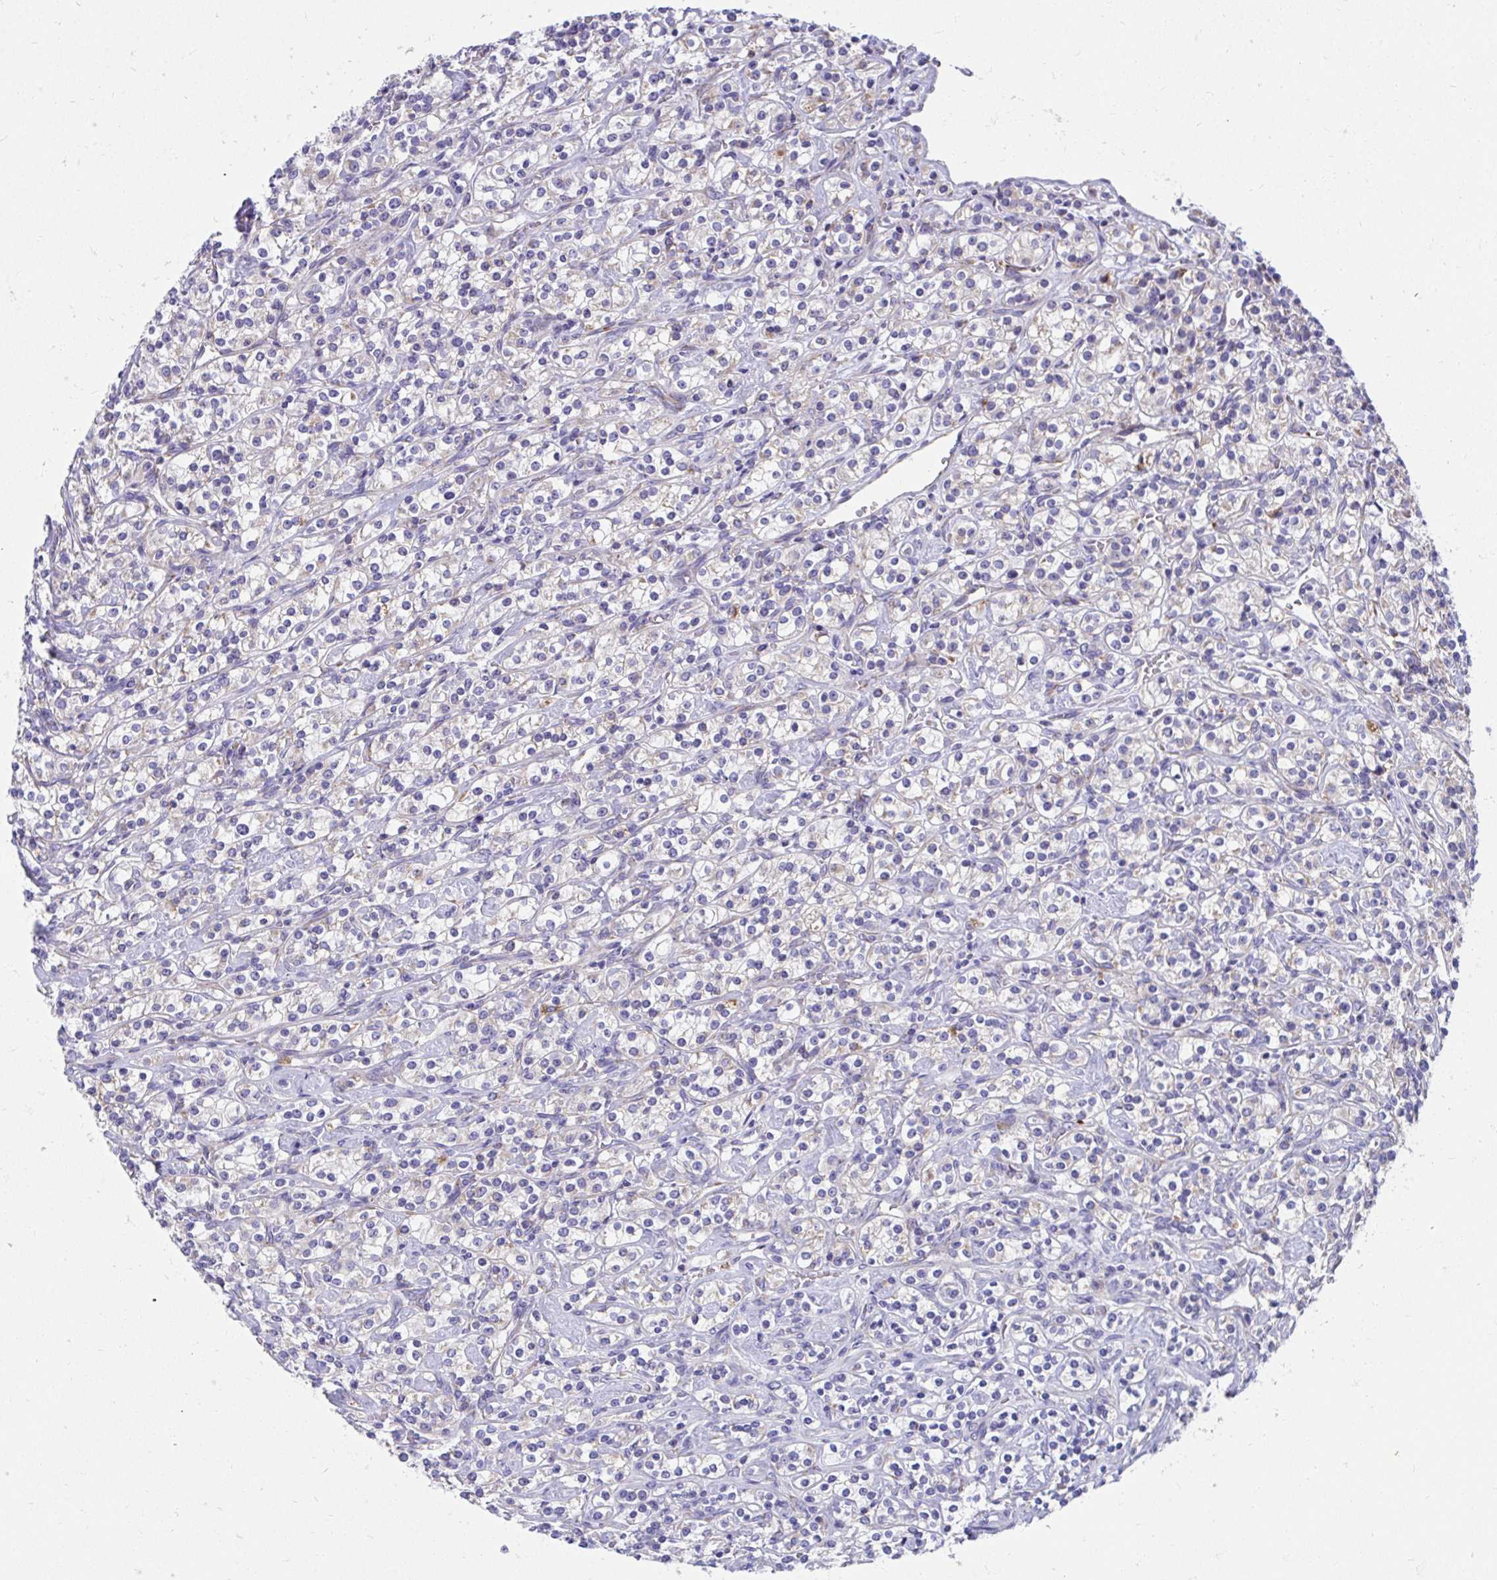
{"staining": {"intensity": "moderate", "quantity": "<25%", "location": "cytoplasmic/membranous"}, "tissue": "renal cancer", "cell_type": "Tumor cells", "image_type": "cancer", "snomed": [{"axis": "morphology", "description": "Adenocarcinoma, NOS"}, {"axis": "topography", "description": "Kidney"}], "caption": "Renal cancer stained for a protein displays moderate cytoplasmic/membranous positivity in tumor cells.", "gene": "IL37", "patient": {"sex": "male", "age": 77}}